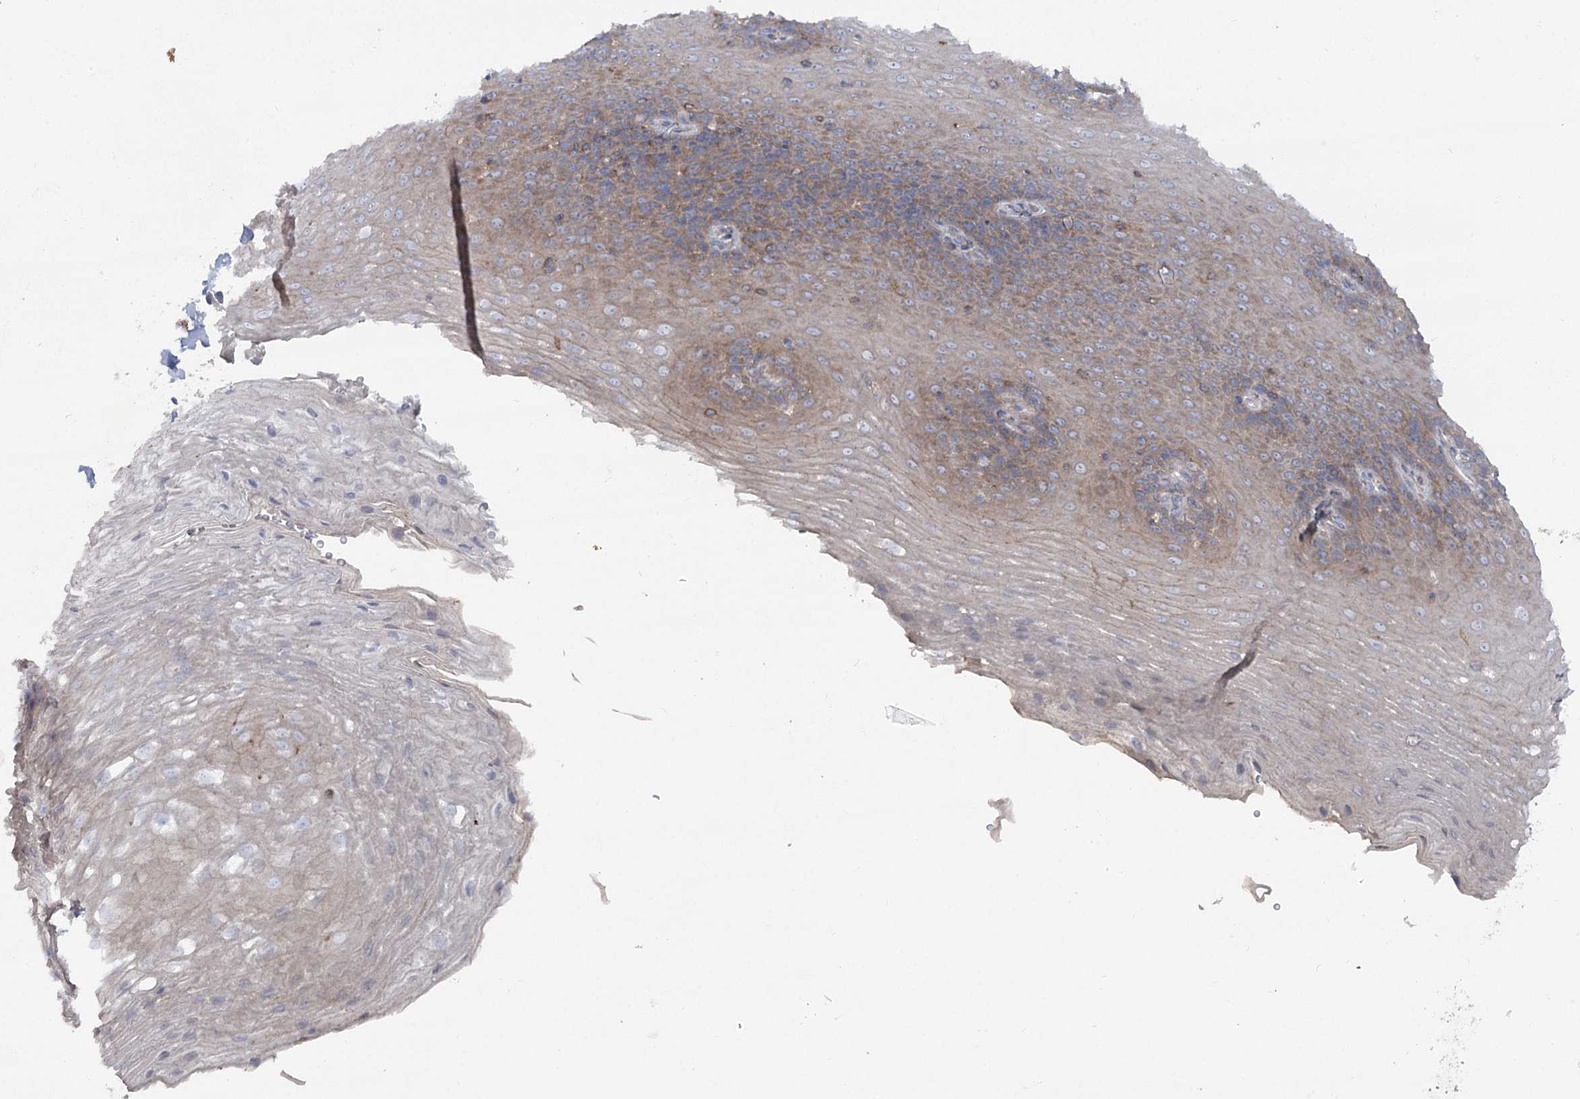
{"staining": {"intensity": "weak", "quantity": "<25%", "location": "cytoplasmic/membranous"}, "tissue": "esophagus", "cell_type": "Squamous epithelial cells", "image_type": "normal", "snomed": [{"axis": "morphology", "description": "Normal tissue, NOS"}, {"axis": "topography", "description": "Esophagus"}], "caption": "This image is of benign esophagus stained with immunohistochemistry to label a protein in brown with the nuclei are counter-stained blue. There is no positivity in squamous epithelial cells. (DAB IHC, high magnification).", "gene": "LARP1B", "patient": {"sex": "female", "age": 66}}